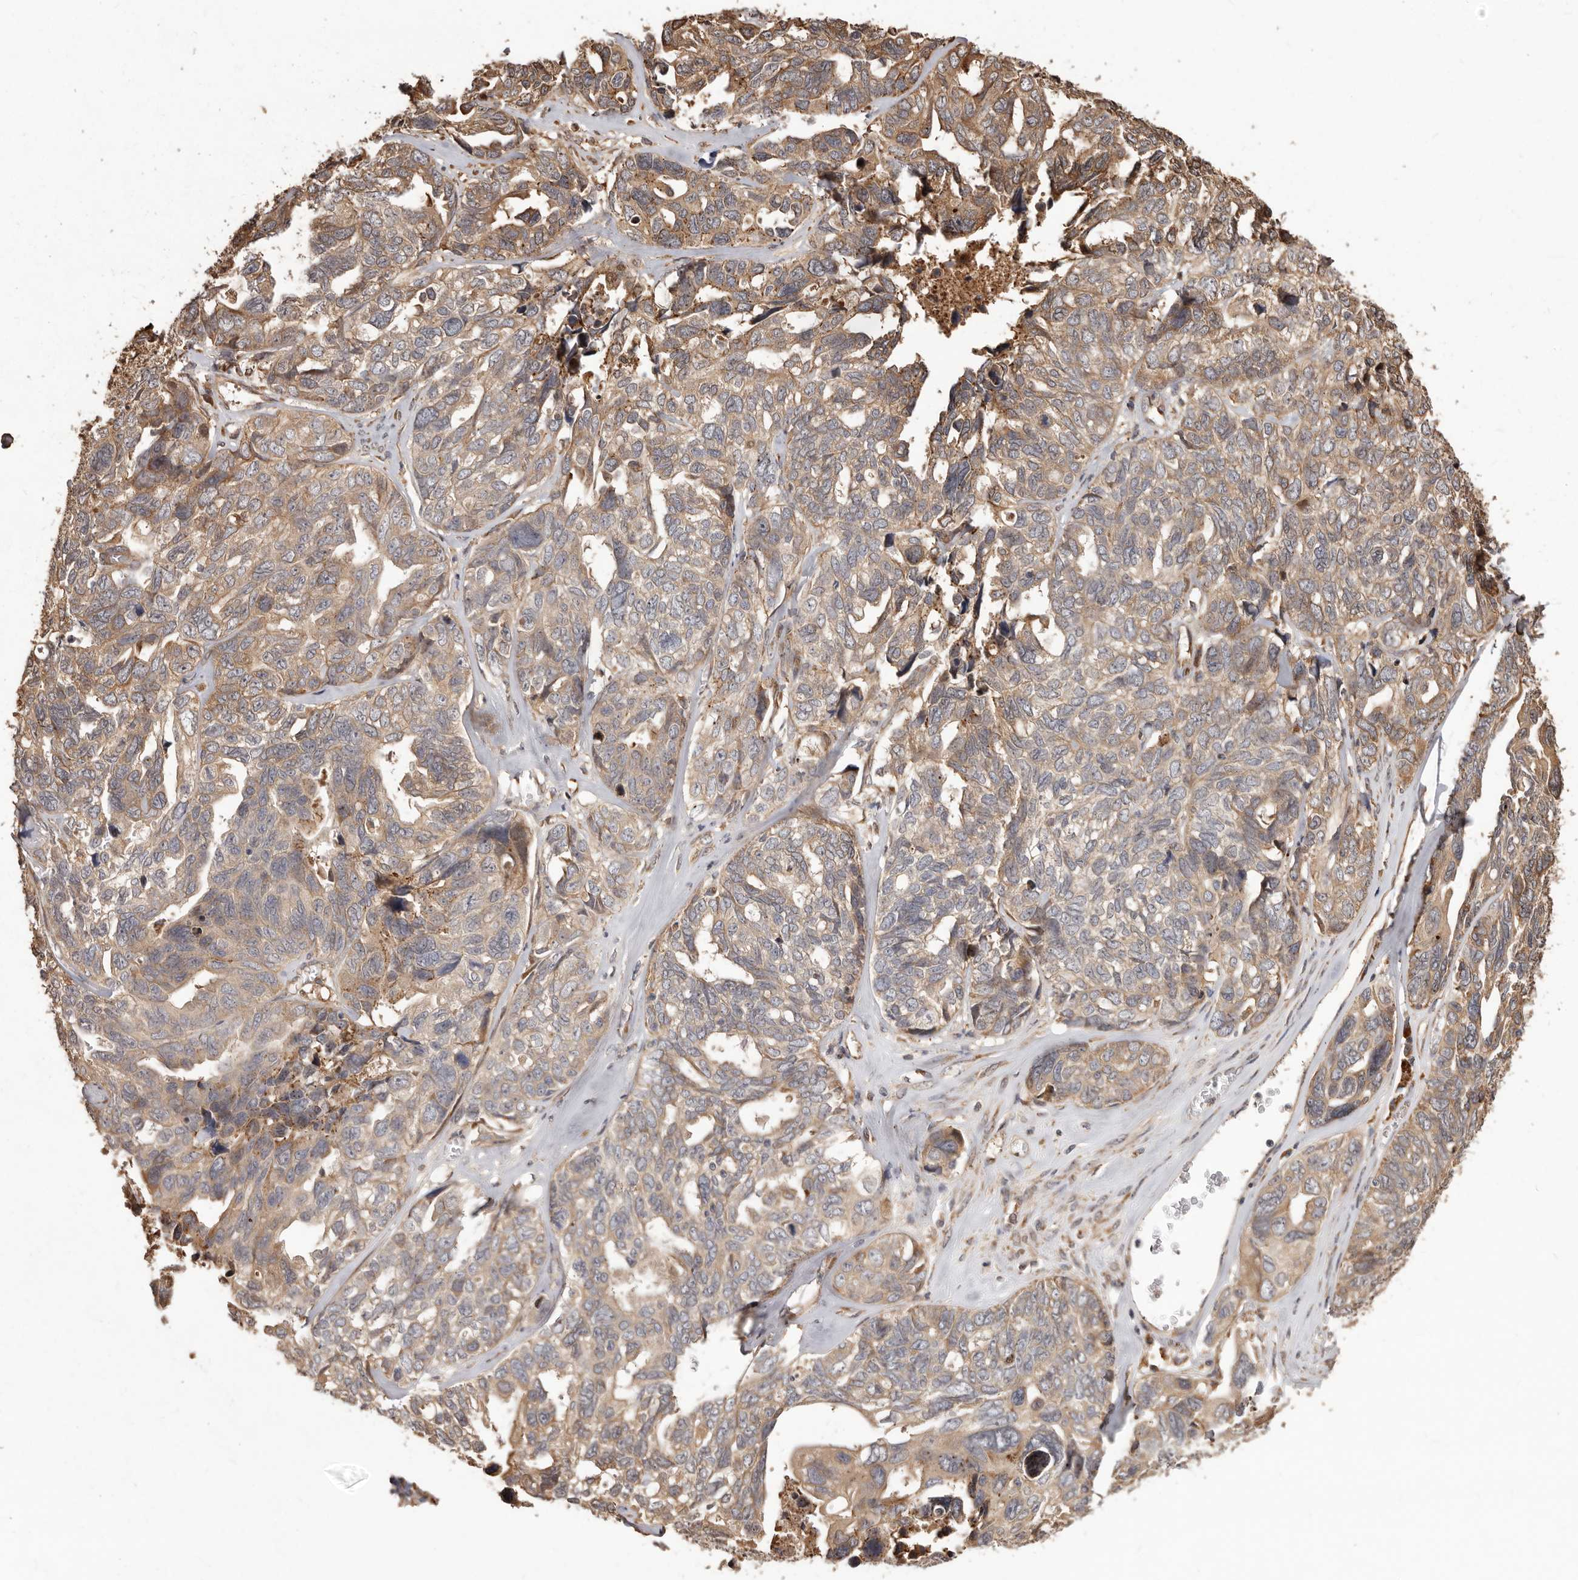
{"staining": {"intensity": "weak", "quantity": ">75%", "location": "cytoplasmic/membranous"}, "tissue": "ovarian cancer", "cell_type": "Tumor cells", "image_type": "cancer", "snomed": [{"axis": "morphology", "description": "Cystadenocarcinoma, serous, NOS"}, {"axis": "topography", "description": "Ovary"}], "caption": "Serous cystadenocarcinoma (ovarian) was stained to show a protein in brown. There is low levels of weak cytoplasmic/membranous expression in approximately >75% of tumor cells.", "gene": "MTO1", "patient": {"sex": "female", "age": 79}}